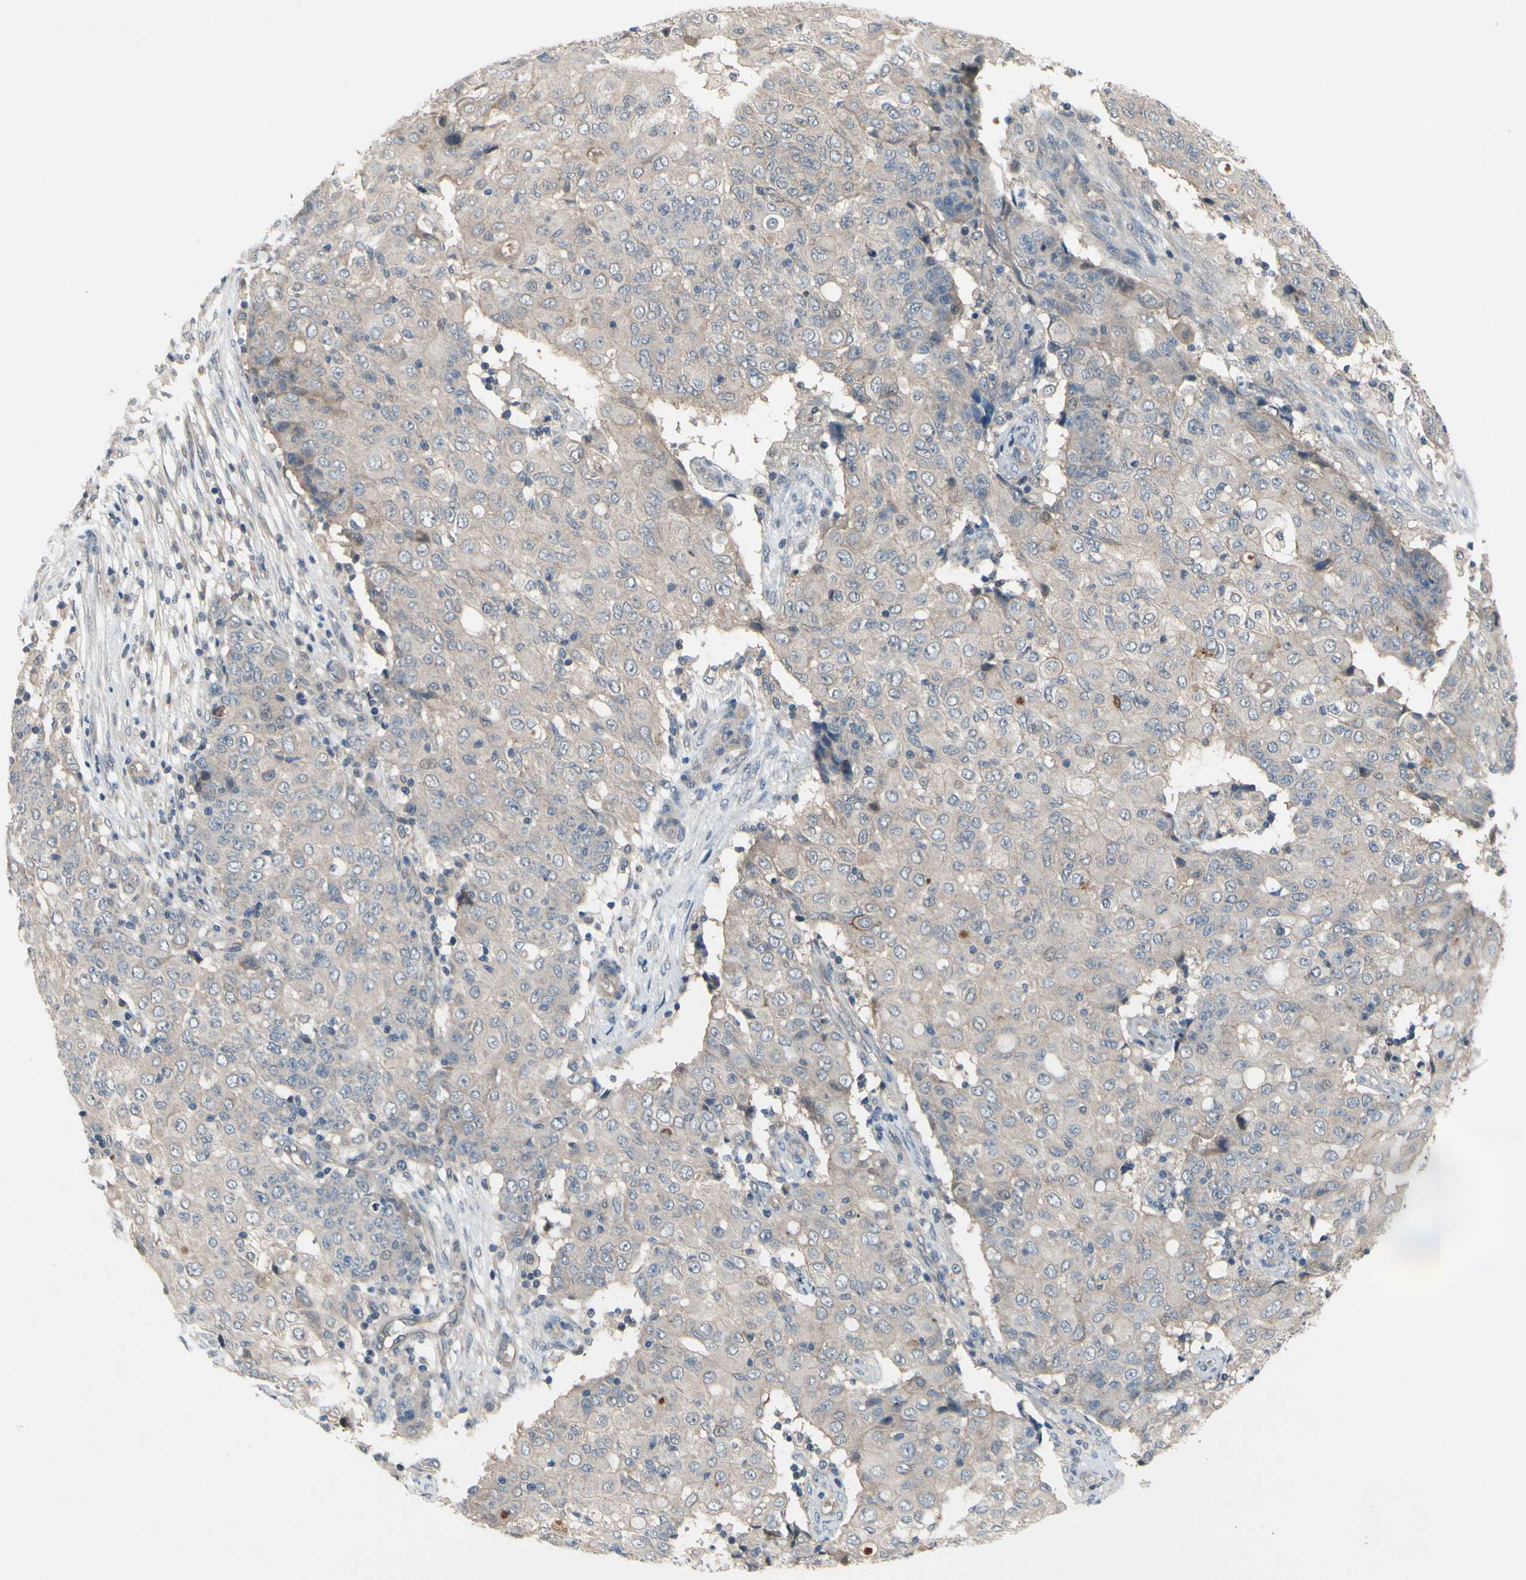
{"staining": {"intensity": "weak", "quantity": "25%-75%", "location": "cytoplasmic/membranous"}, "tissue": "ovarian cancer", "cell_type": "Tumor cells", "image_type": "cancer", "snomed": [{"axis": "morphology", "description": "Carcinoma, endometroid"}, {"axis": "topography", "description": "Ovary"}], "caption": "There is low levels of weak cytoplasmic/membranous expression in tumor cells of endometroid carcinoma (ovarian), as demonstrated by immunohistochemical staining (brown color).", "gene": "ICAM5", "patient": {"sex": "female", "age": 42}}